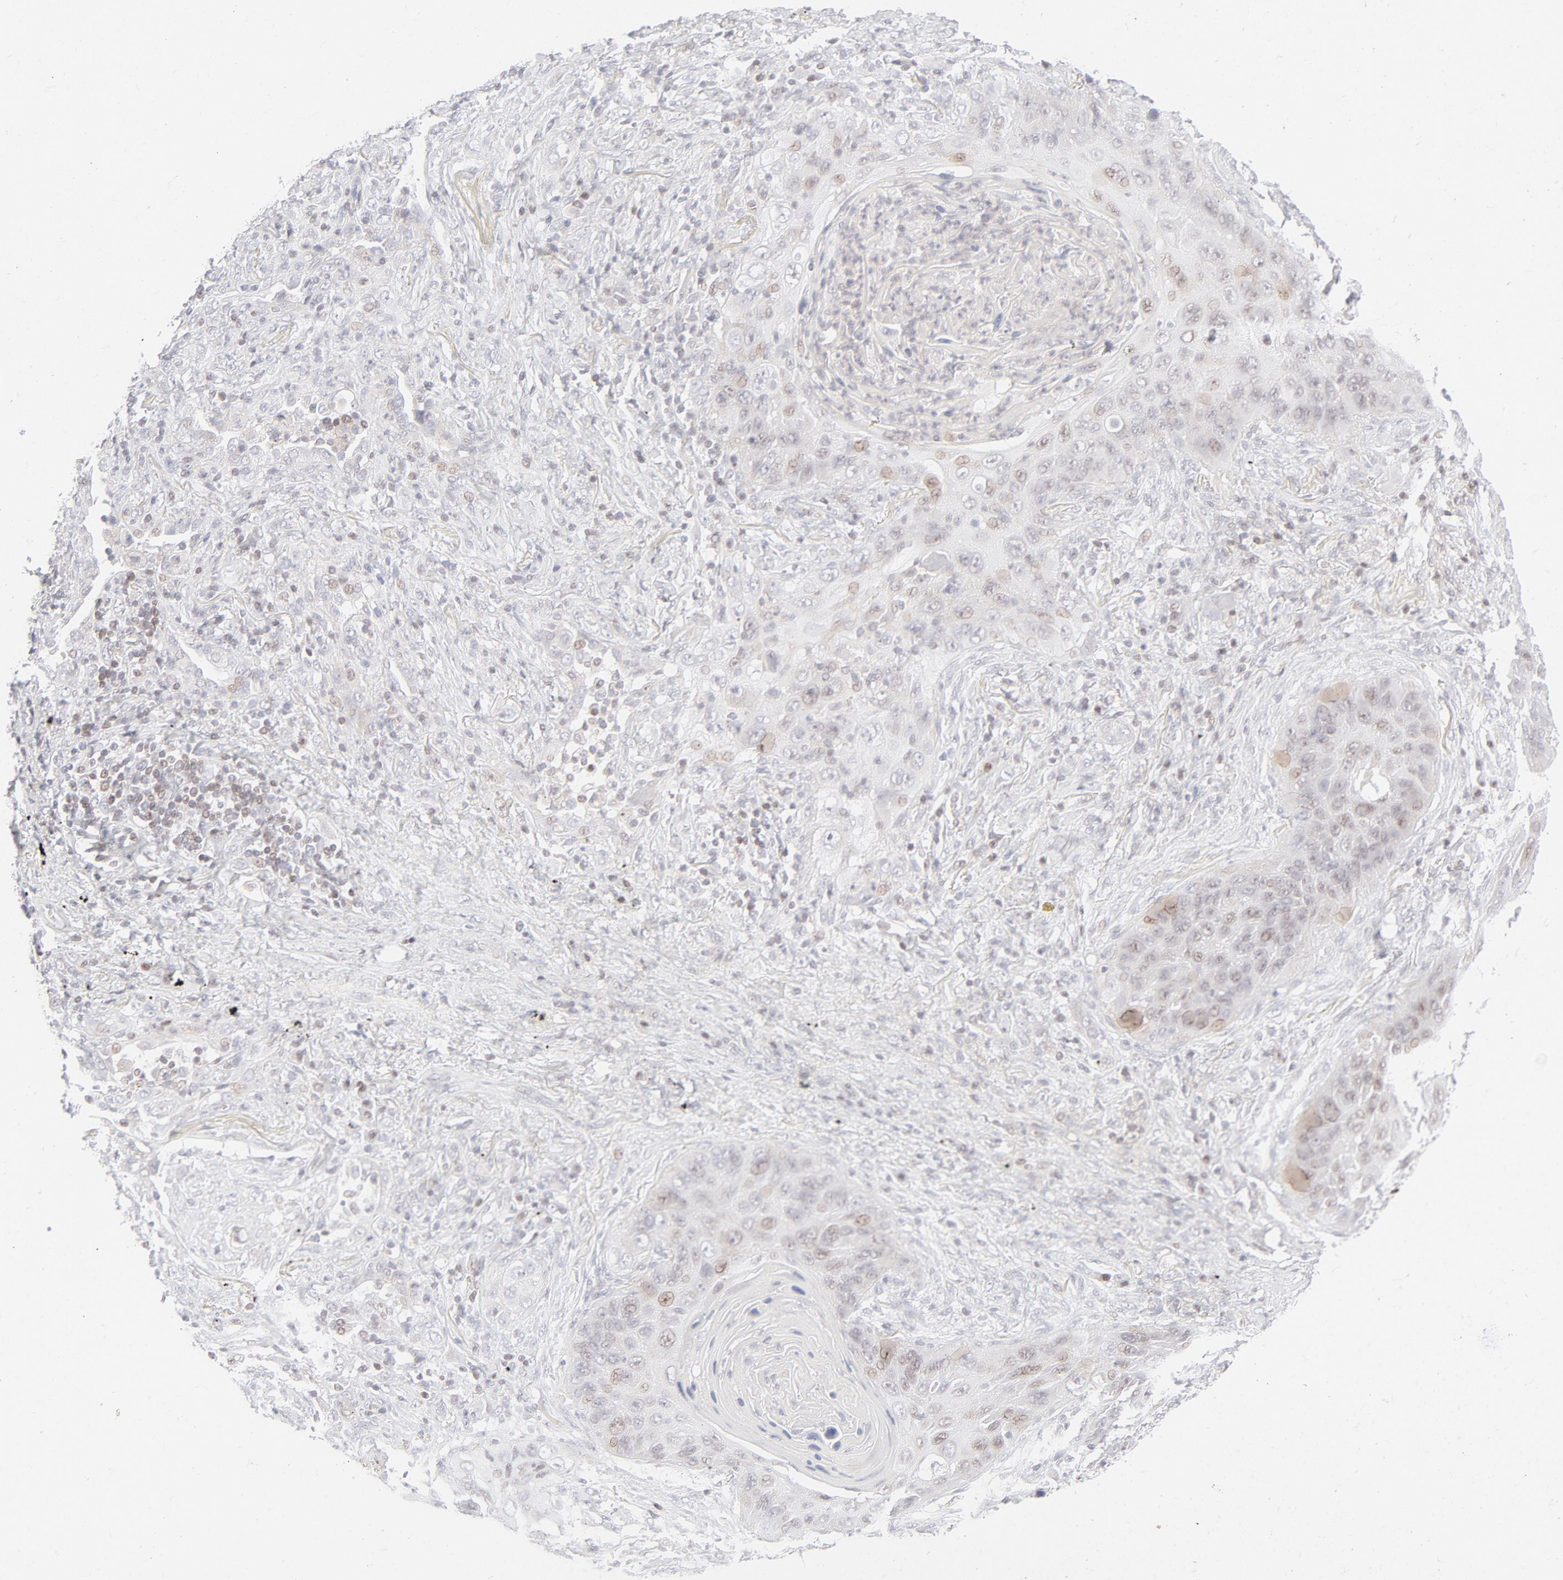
{"staining": {"intensity": "weak", "quantity": "25%-75%", "location": "nuclear"}, "tissue": "lung cancer", "cell_type": "Tumor cells", "image_type": "cancer", "snomed": [{"axis": "morphology", "description": "Squamous cell carcinoma, NOS"}, {"axis": "topography", "description": "Lung"}], "caption": "Lung cancer (squamous cell carcinoma) stained with a protein marker demonstrates weak staining in tumor cells.", "gene": "PRKCB", "patient": {"sex": "female", "age": 67}}